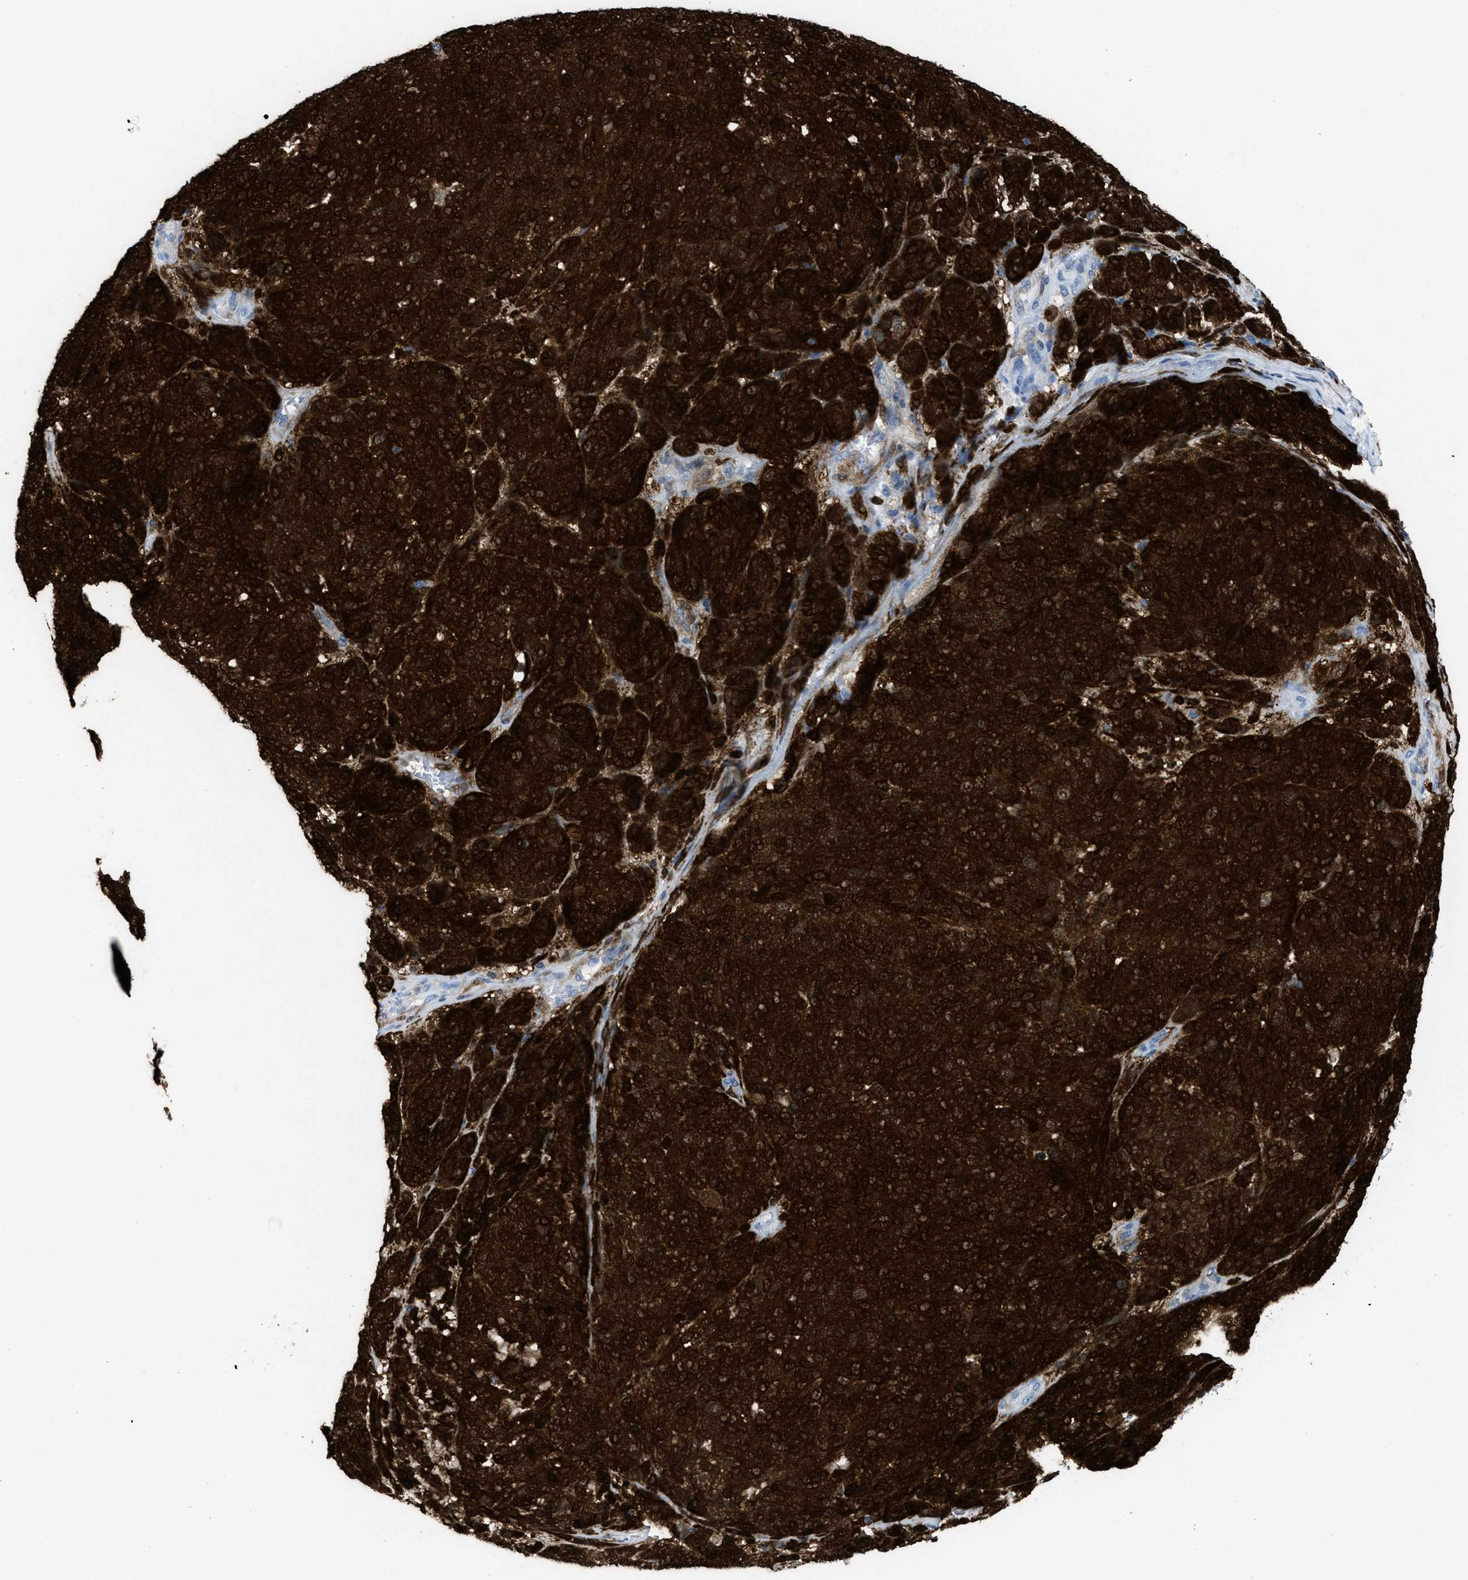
{"staining": {"intensity": "strong", "quantity": ">75%", "location": "cytoplasmic/membranous,nuclear"}, "tissue": "melanoma", "cell_type": "Tumor cells", "image_type": "cancer", "snomed": [{"axis": "morphology", "description": "Malignant melanoma, NOS"}, {"axis": "topography", "description": "Skin"}], "caption": "Brown immunohistochemical staining in human melanoma reveals strong cytoplasmic/membranous and nuclear positivity in approximately >75% of tumor cells. (IHC, brightfield microscopy, high magnification).", "gene": "CDKN2A", "patient": {"sex": "male", "age": 59}}